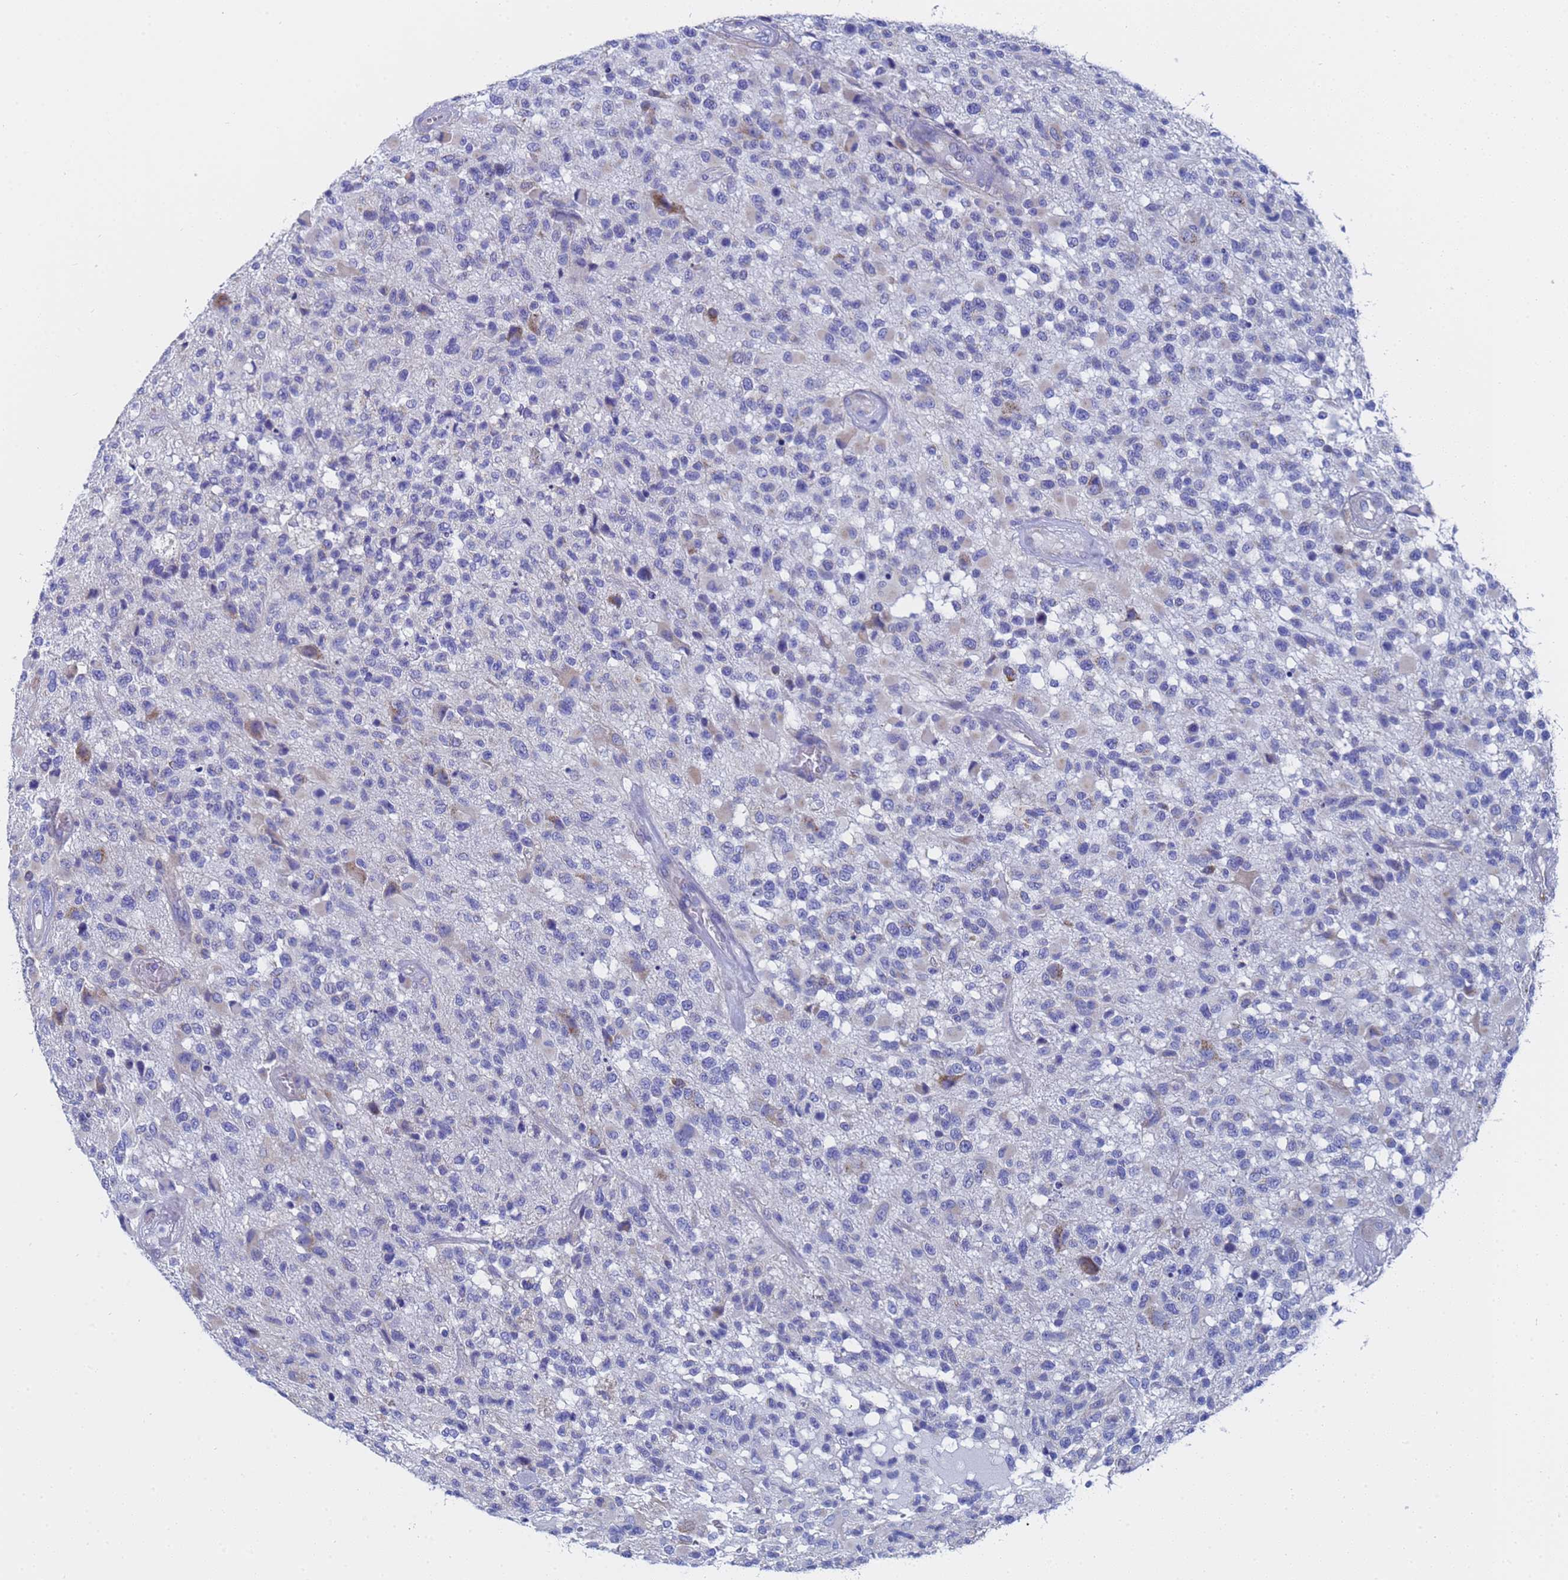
{"staining": {"intensity": "negative", "quantity": "none", "location": "none"}, "tissue": "glioma", "cell_type": "Tumor cells", "image_type": "cancer", "snomed": [{"axis": "morphology", "description": "Glioma, malignant, High grade"}, {"axis": "morphology", "description": "Glioblastoma, NOS"}, {"axis": "topography", "description": "Brain"}], "caption": "There is no significant expression in tumor cells of glioma.", "gene": "TM4SF4", "patient": {"sex": "male", "age": 60}}